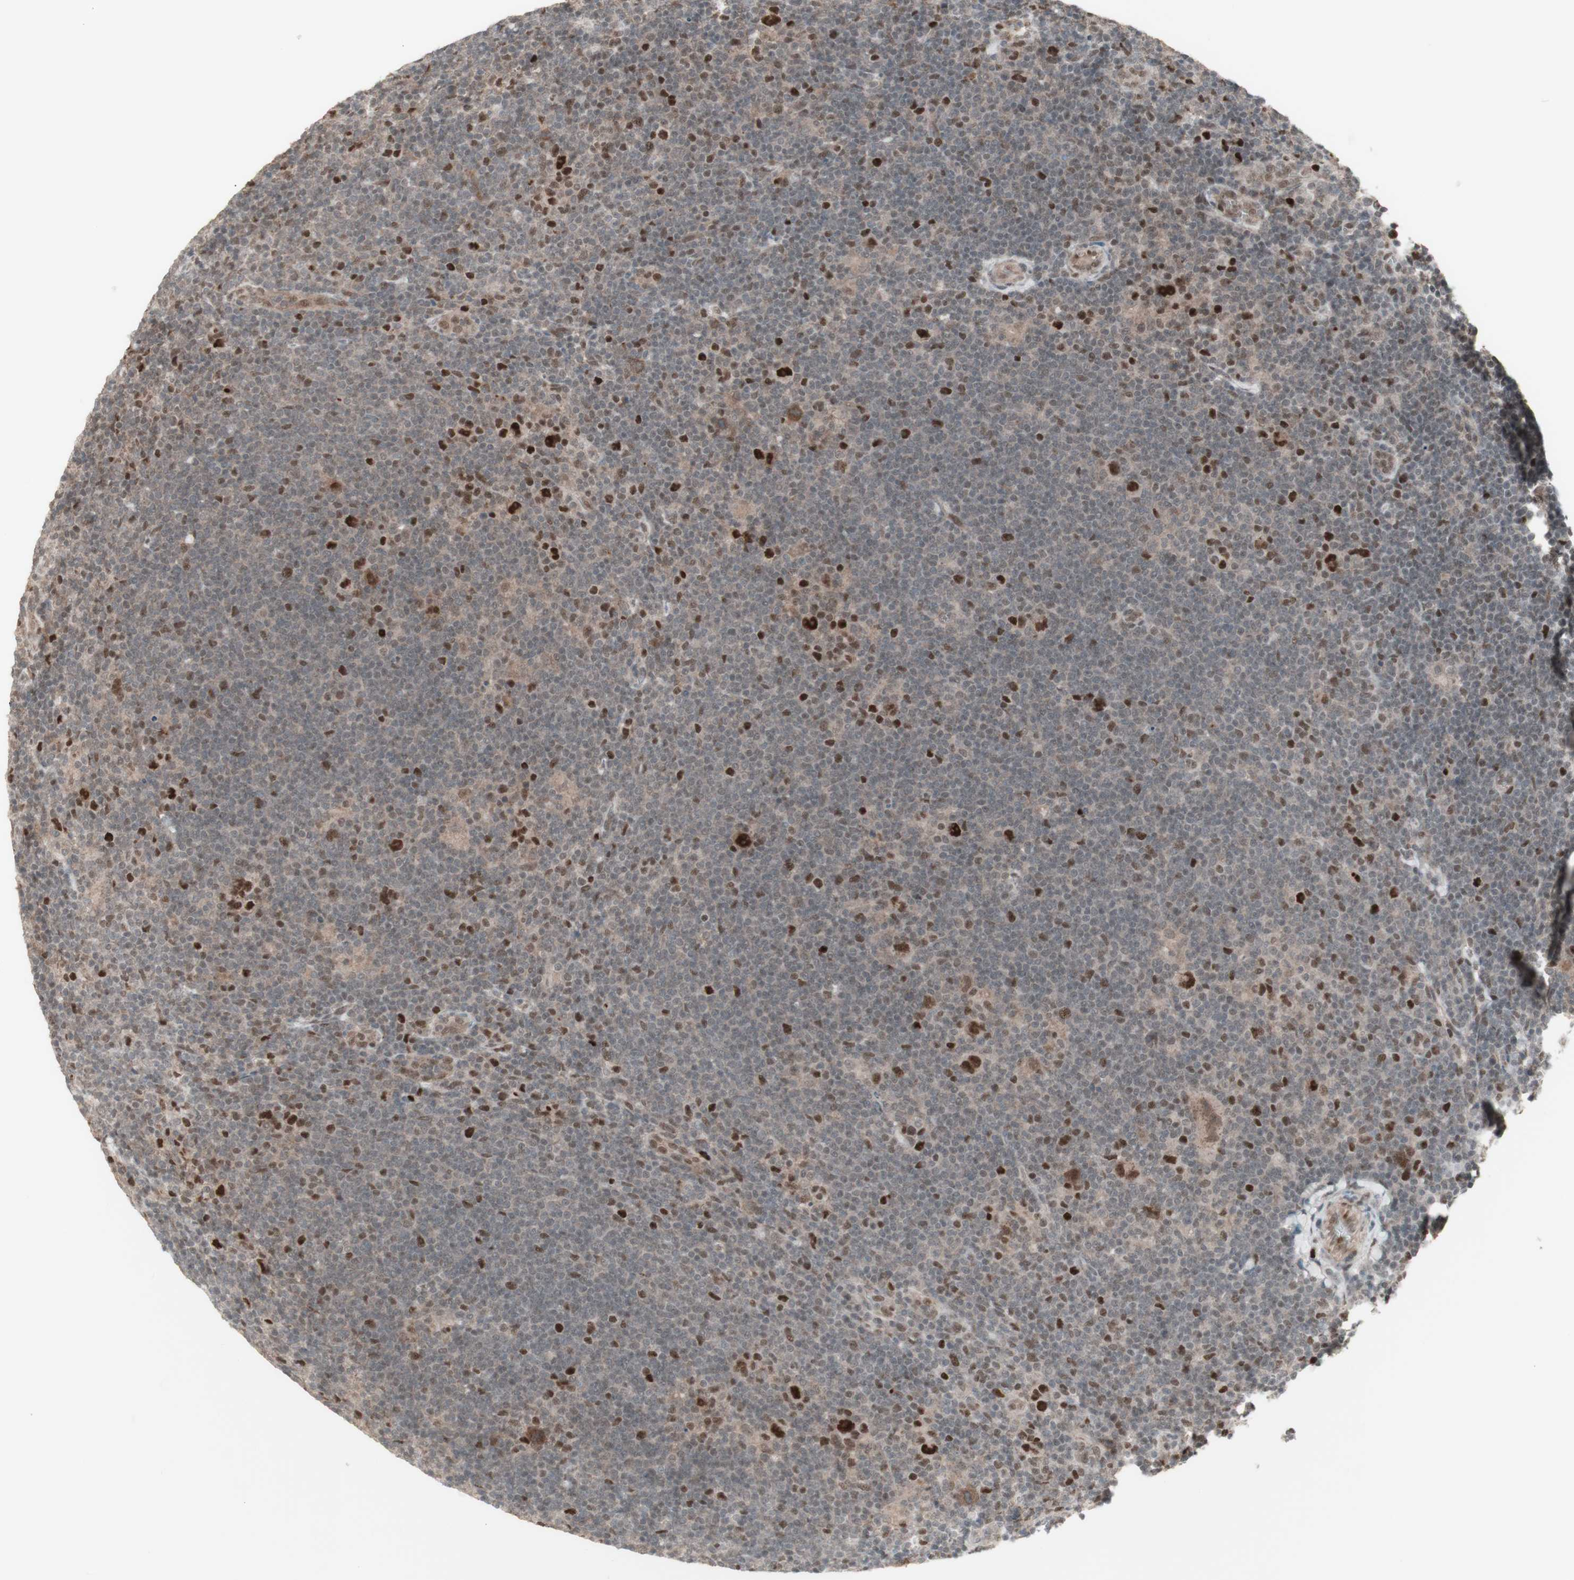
{"staining": {"intensity": "strong", "quantity": "<25%", "location": "nuclear"}, "tissue": "lymphoma", "cell_type": "Tumor cells", "image_type": "cancer", "snomed": [{"axis": "morphology", "description": "Hodgkin's disease, NOS"}, {"axis": "topography", "description": "Lymph node"}], "caption": "Protein staining exhibits strong nuclear staining in approximately <25% of tumor cells in lymphoma.", "gene": "MSH6", "patient": {"sex": "female", "age": 57}}